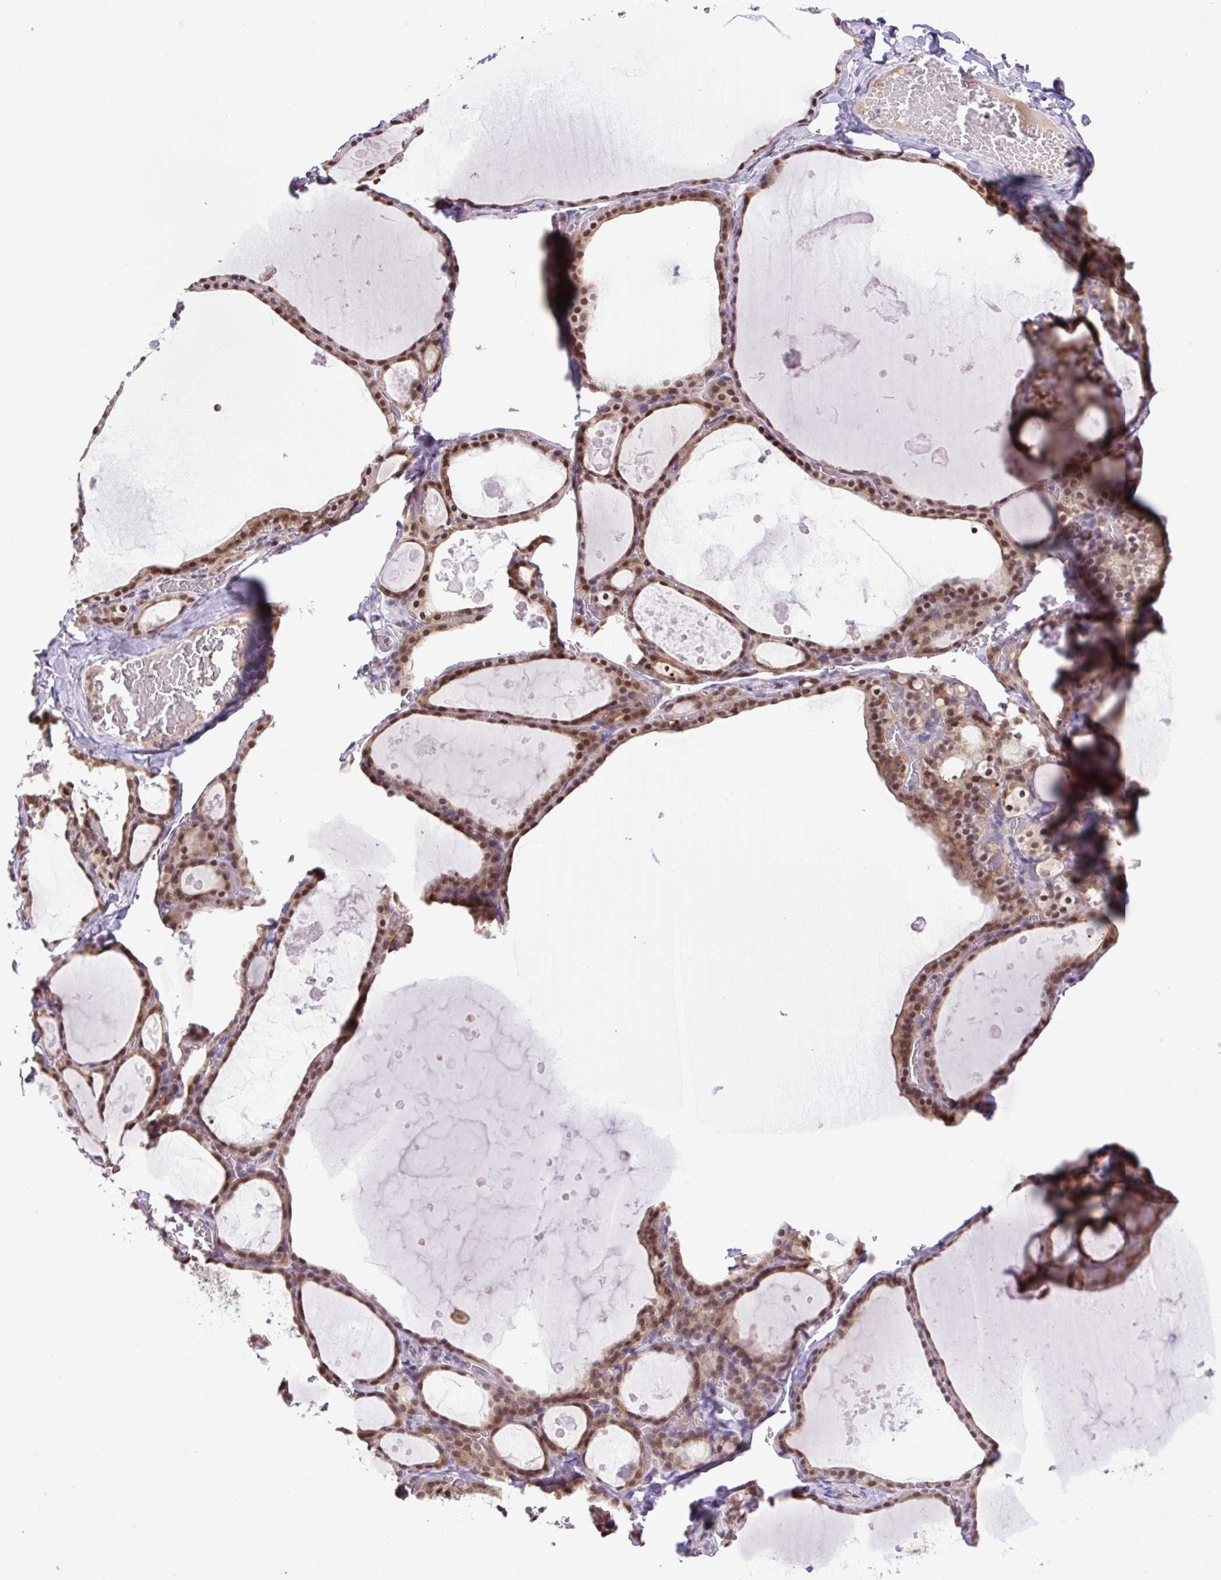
{"staining": {"intensity": "strong", "quantity": ">75%", "location": "nuclear"}, "tissue": "thyroid gland", "cell_type": "Glandular cells", "image_type": "normal", "snomed": [{"axis": "morphology", "description": "Normal tissue, NOS"}, {"axis": "topography", "description": "Thyroid gland"}], "caption": "Normal thyroid gland exhibits strong nuclear positivity in approximately >75% of glandular cells, visualized by immunohistochemistry.", "gene": "SGTA", "patient": {"sex": "male", "age": 56}}